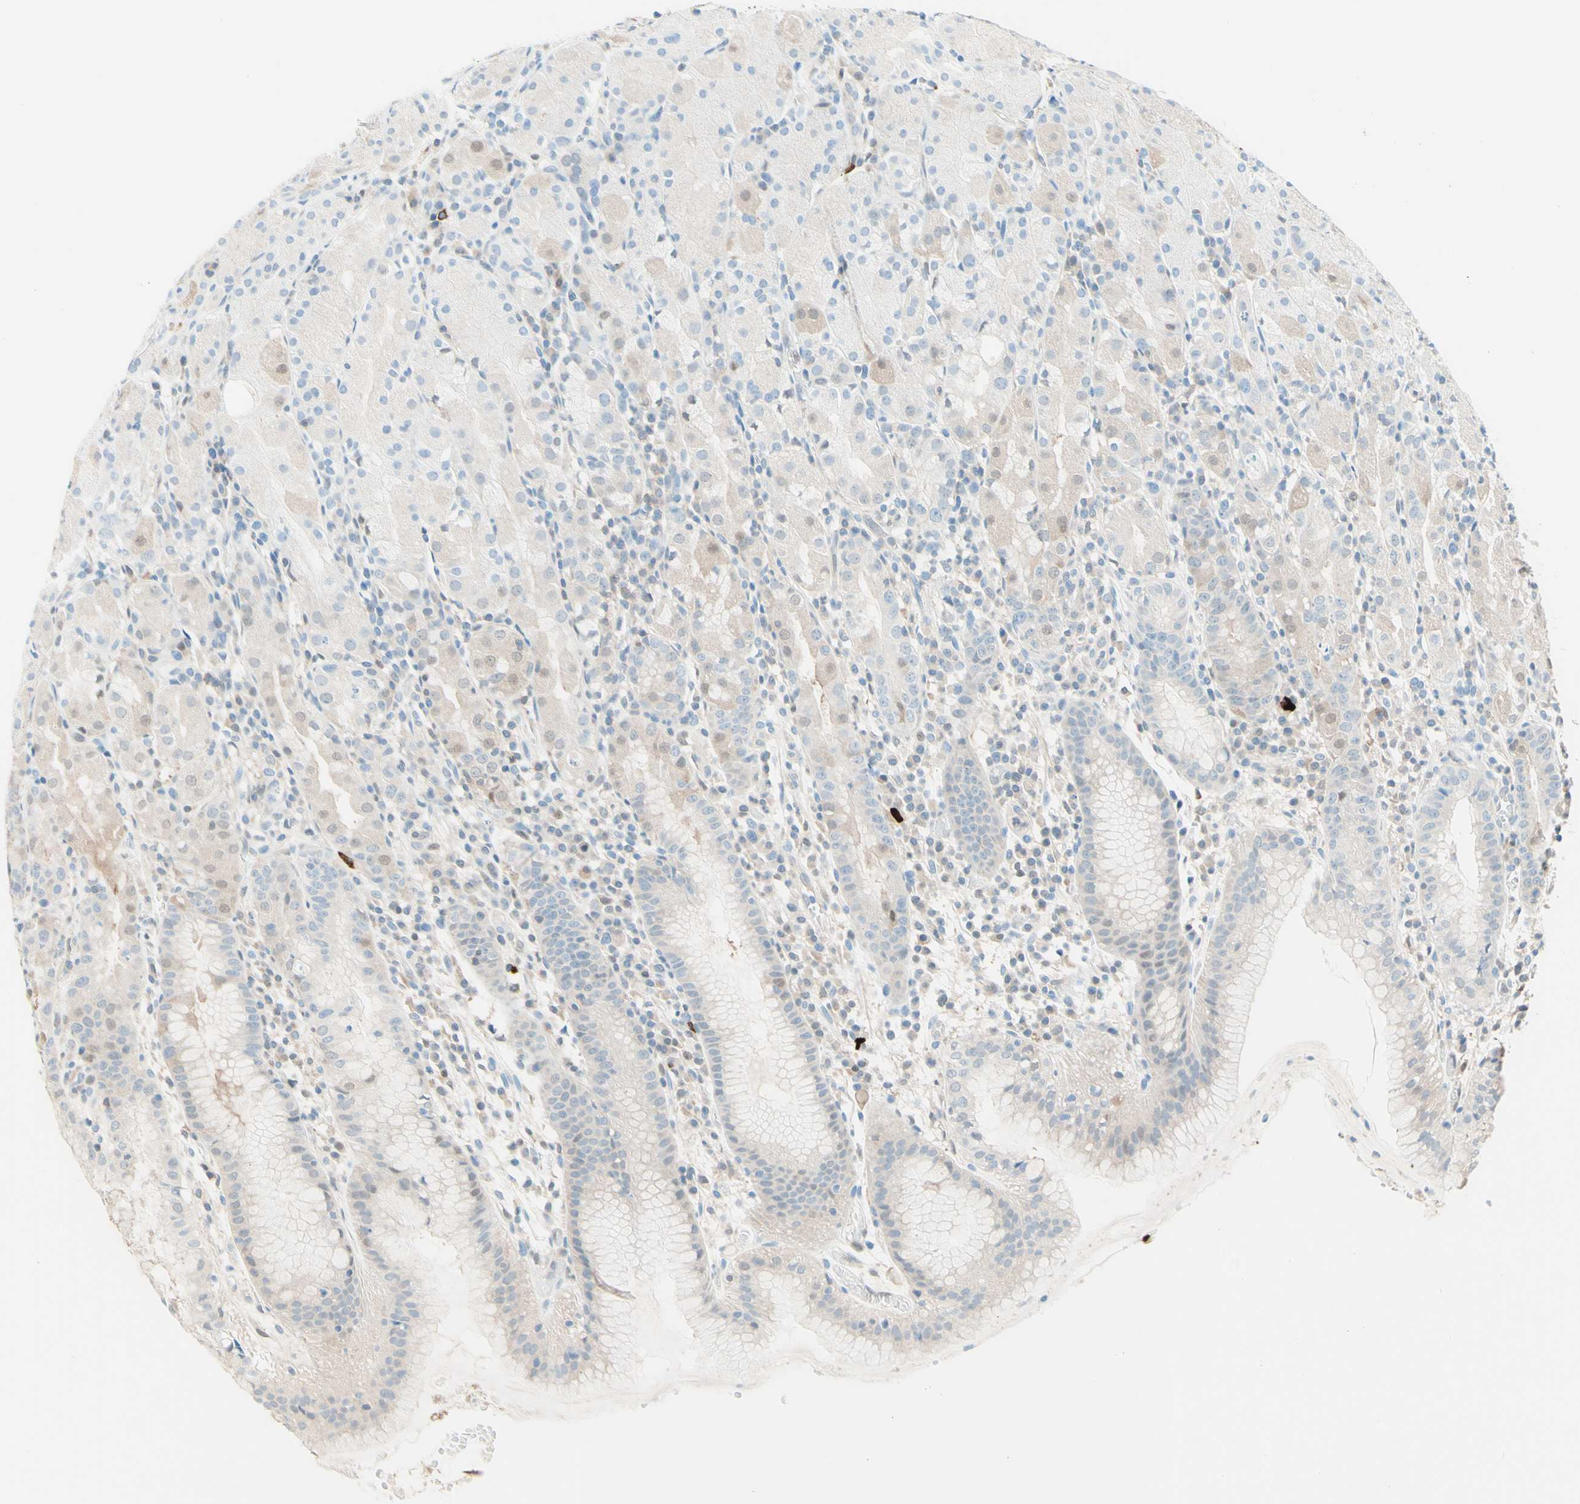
{"staining": {"intensity": "weak", "quantity": "<25%", "location": "cytoplasmic/membranous"}, "tissue": "stomach", "cell_type": "Glandular cells", "image_type": "normal", "snomed": [{"axis": "morphology", "description": "Normal tissue, NOS"}, {"axis": "topography", "description": "Stomach"}, {"axis": "topography", "description": "Stomach, lower"}], "caption": "The image reveals no staining of glandular cells in unremarkable stomach.", "gene": "UPK3B", "patient": {"sex": "female", "age": 75}}